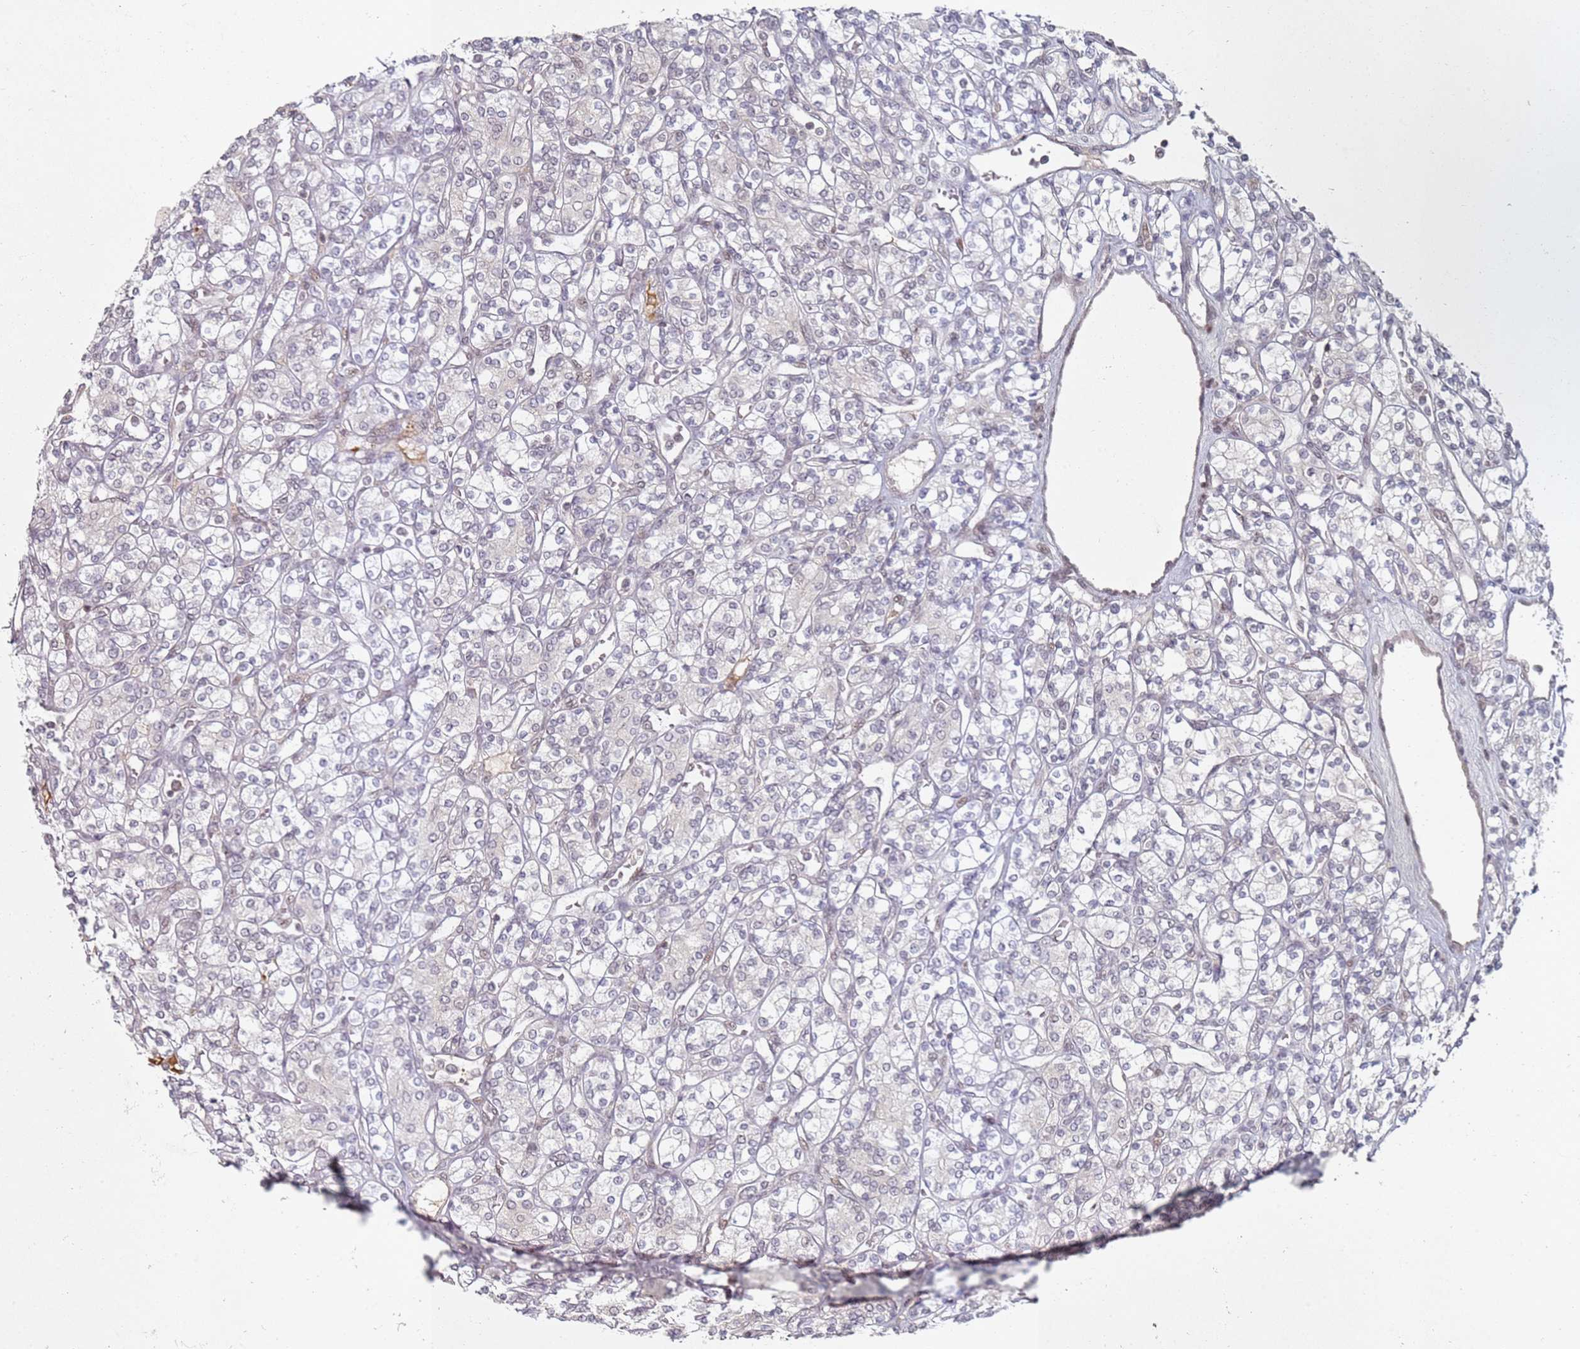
{"staining": {"intensity": "negative", "quantity": "none", "location": "none"}, "tissue": "renal cancer", "cell_type": "Tumor cells", "image_type": "cancer", "snomed": [{"axis": "morphology", "description": "Adenocarcinoma, NOS"}, {"axis": "topography", "description": "Kidney"}], "caption": "An image of renal cancer (adenocarcinoma) stained for a protein reveals no brown staining in tumor cells. (Brightfield microscopy of DAB IHC at high magnification).", "gene": "ATF6B", "patient": {"sex": "male", "age": 77}}